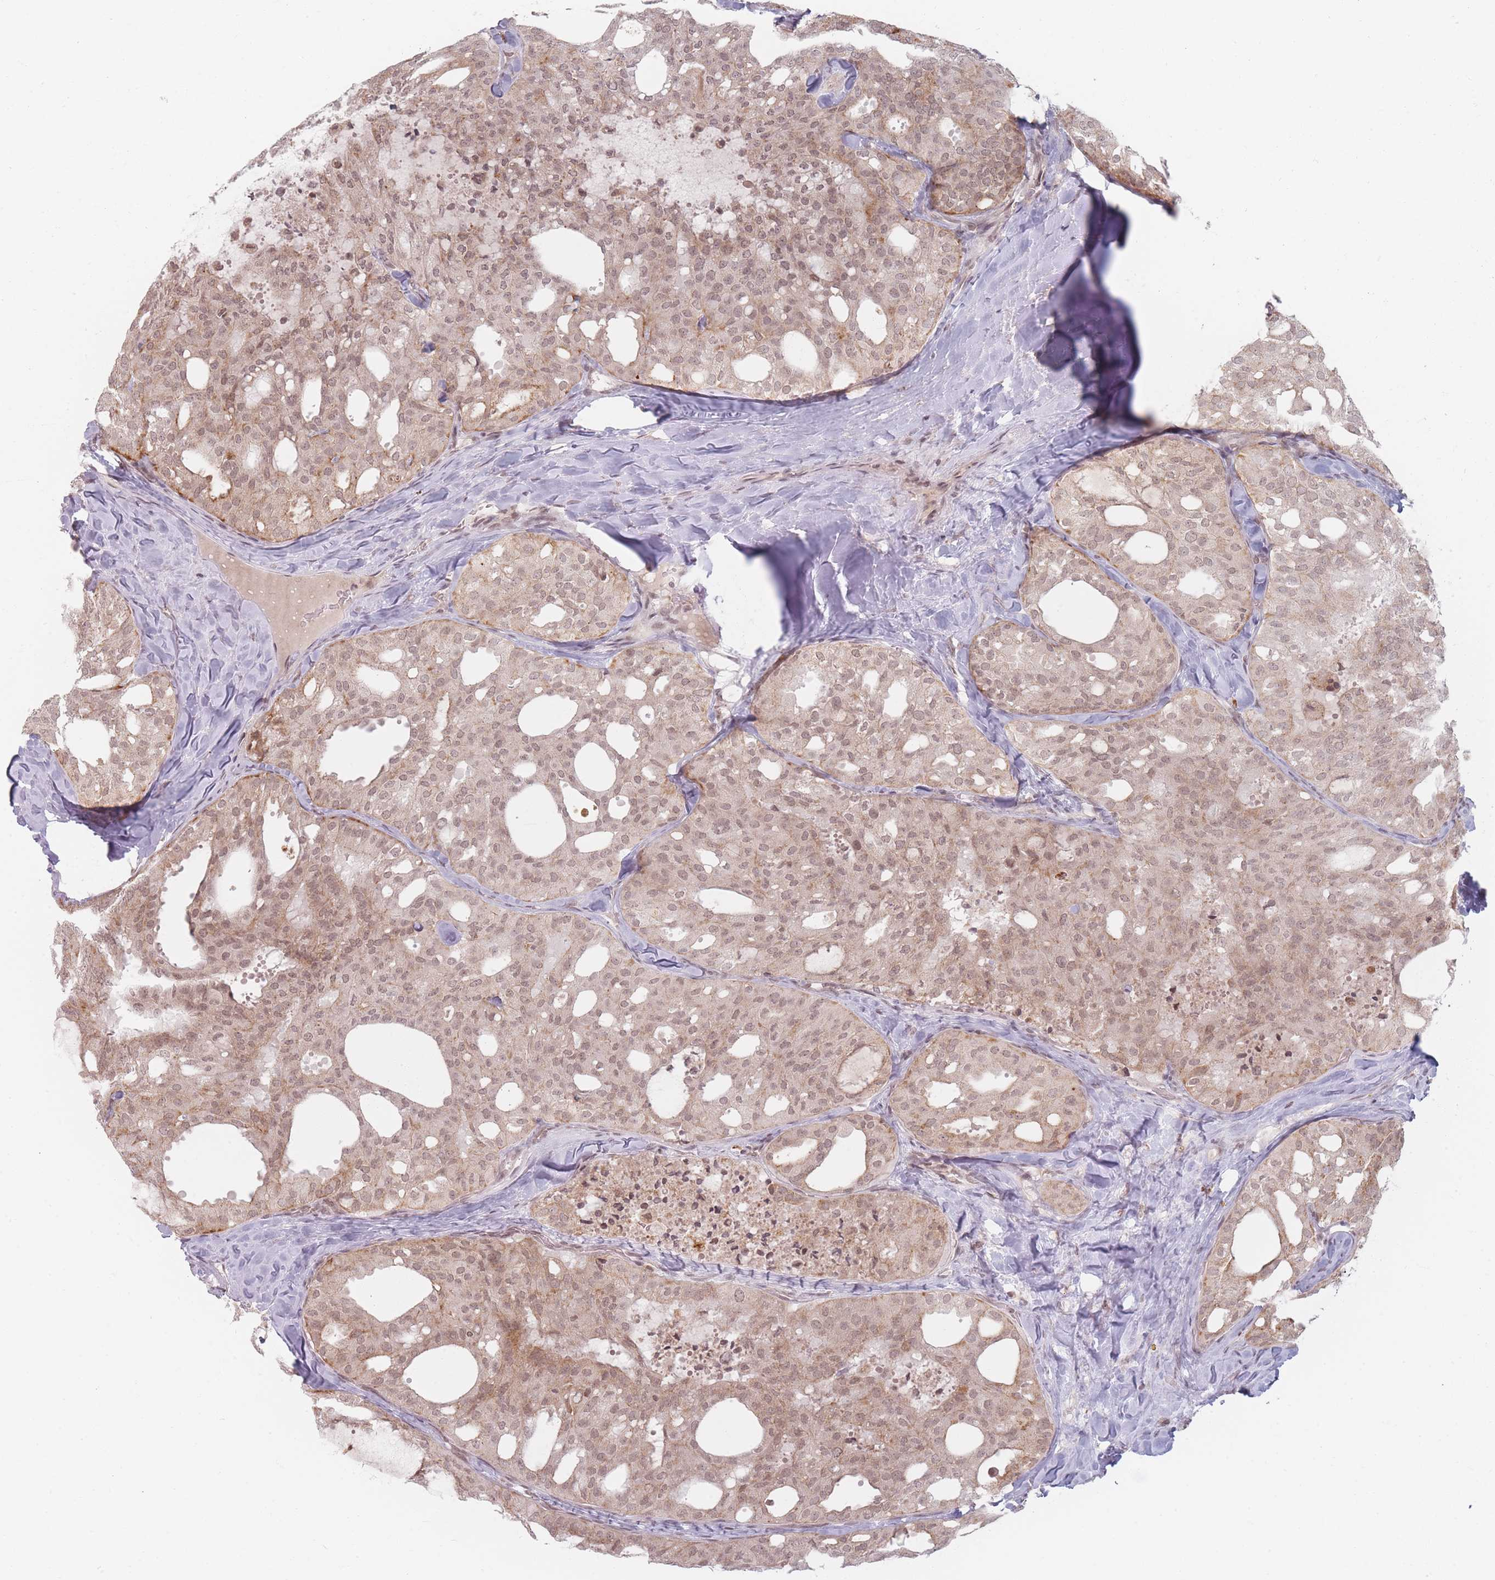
{"staining": {"intensity": "weak", "quantity": ">75%", "location": "cytoplasmic/membranous,nuclear"}, "tissue": "thyroid cancer", "cell_type": "Tumor cells", "image_type": "cancer", "snomed": [{"axis": "morphology", "description": "Follicular adenoma carcinoma, NOS"}, {"axis": "topography", "description": "Thyroid gland"}], "caption": "Immunohistochemistry photomicrograph of neoplastic tissue: follicular adenoma carcinoma (thyroid) stained using immunohistochemistry (IHC) shows low levels of weak protein expression localized specifically in the cytoplasmic/membranous and nuclear of tumor cells, appearing as a cytoplasmic/membranous and nuclear brown color.", "gene": "SPATA45", "patient": {"sex": "male", "age": 75}}